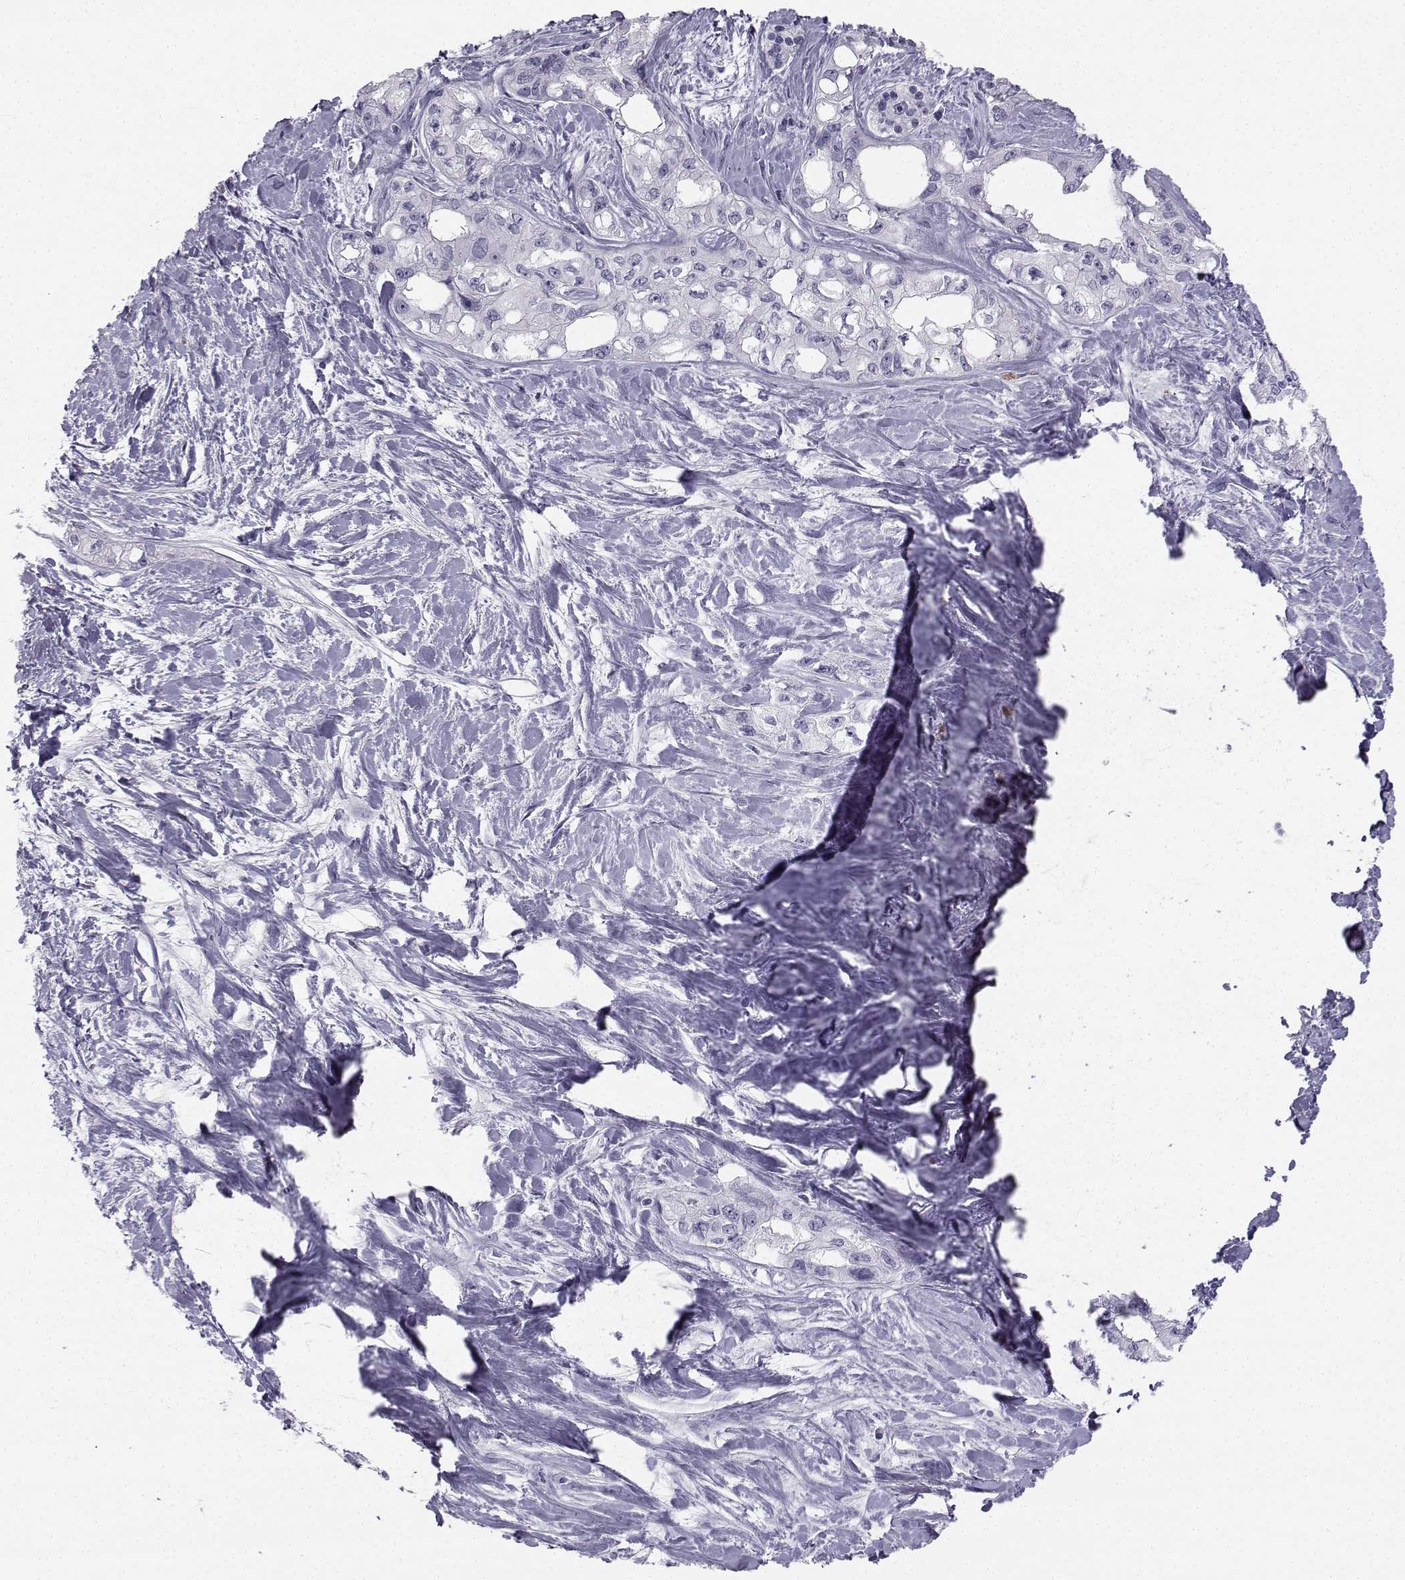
{"staining": {"intensity": "negative", "quantity": "none", "location": "none"}, "tissue": "pancreatic cancer", "cell_type": "Tumor cells", "image_type": "cancer", "snomed": [{"axis": "morphology", "description": "Adenocarcinoma, NOS"}, {"axis": "topography", "description": "Pancreas"}], "caption": "This is a photomicrograph of immunohistochemistry staining of pancreatic cancer, which shows no staining in tumor cells.", "gene": "SYCE1", "patient": {"sex": "female", "age": 50}}